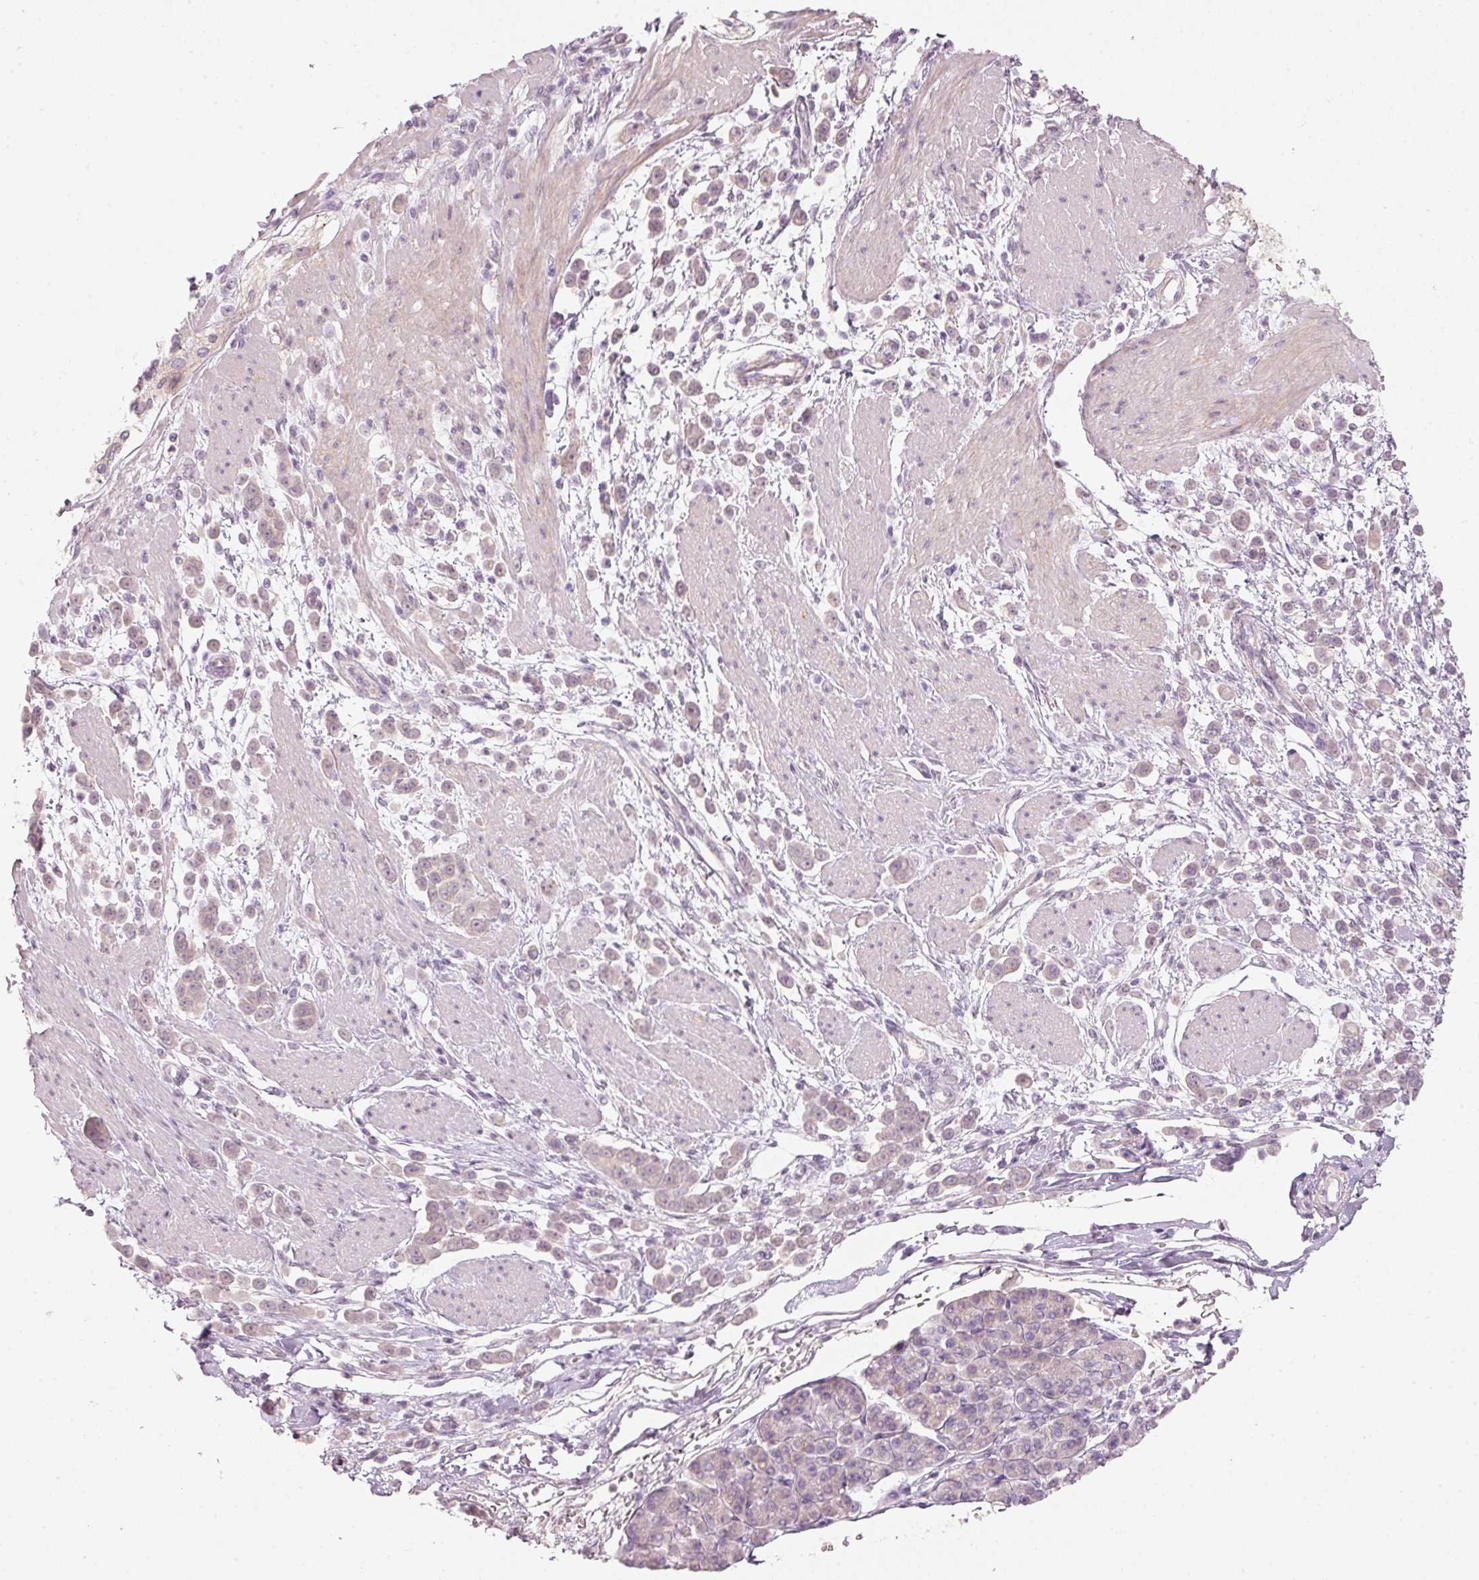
{"staining": {"intensity": "weak", "quantity": "<25%", "location": "nuclear"}, "tissue": "pancreatic cancer", "cell_type": "Tumor cells", "image_type": "cancer", "snomed": [{"axis": "morphology", "description": "Normal tissue, NOS"}, {"axis": "morphology", "description": "Adenocarcinoma, NOS"}, {"axis": "topography", "description": "Pancreas"}], "caption": "Tumor cells show no significant protein staining in pancreatic adenocarcinoma.", "gene": "STEAP1", "patient": {"sex": "female", "age": 64}}